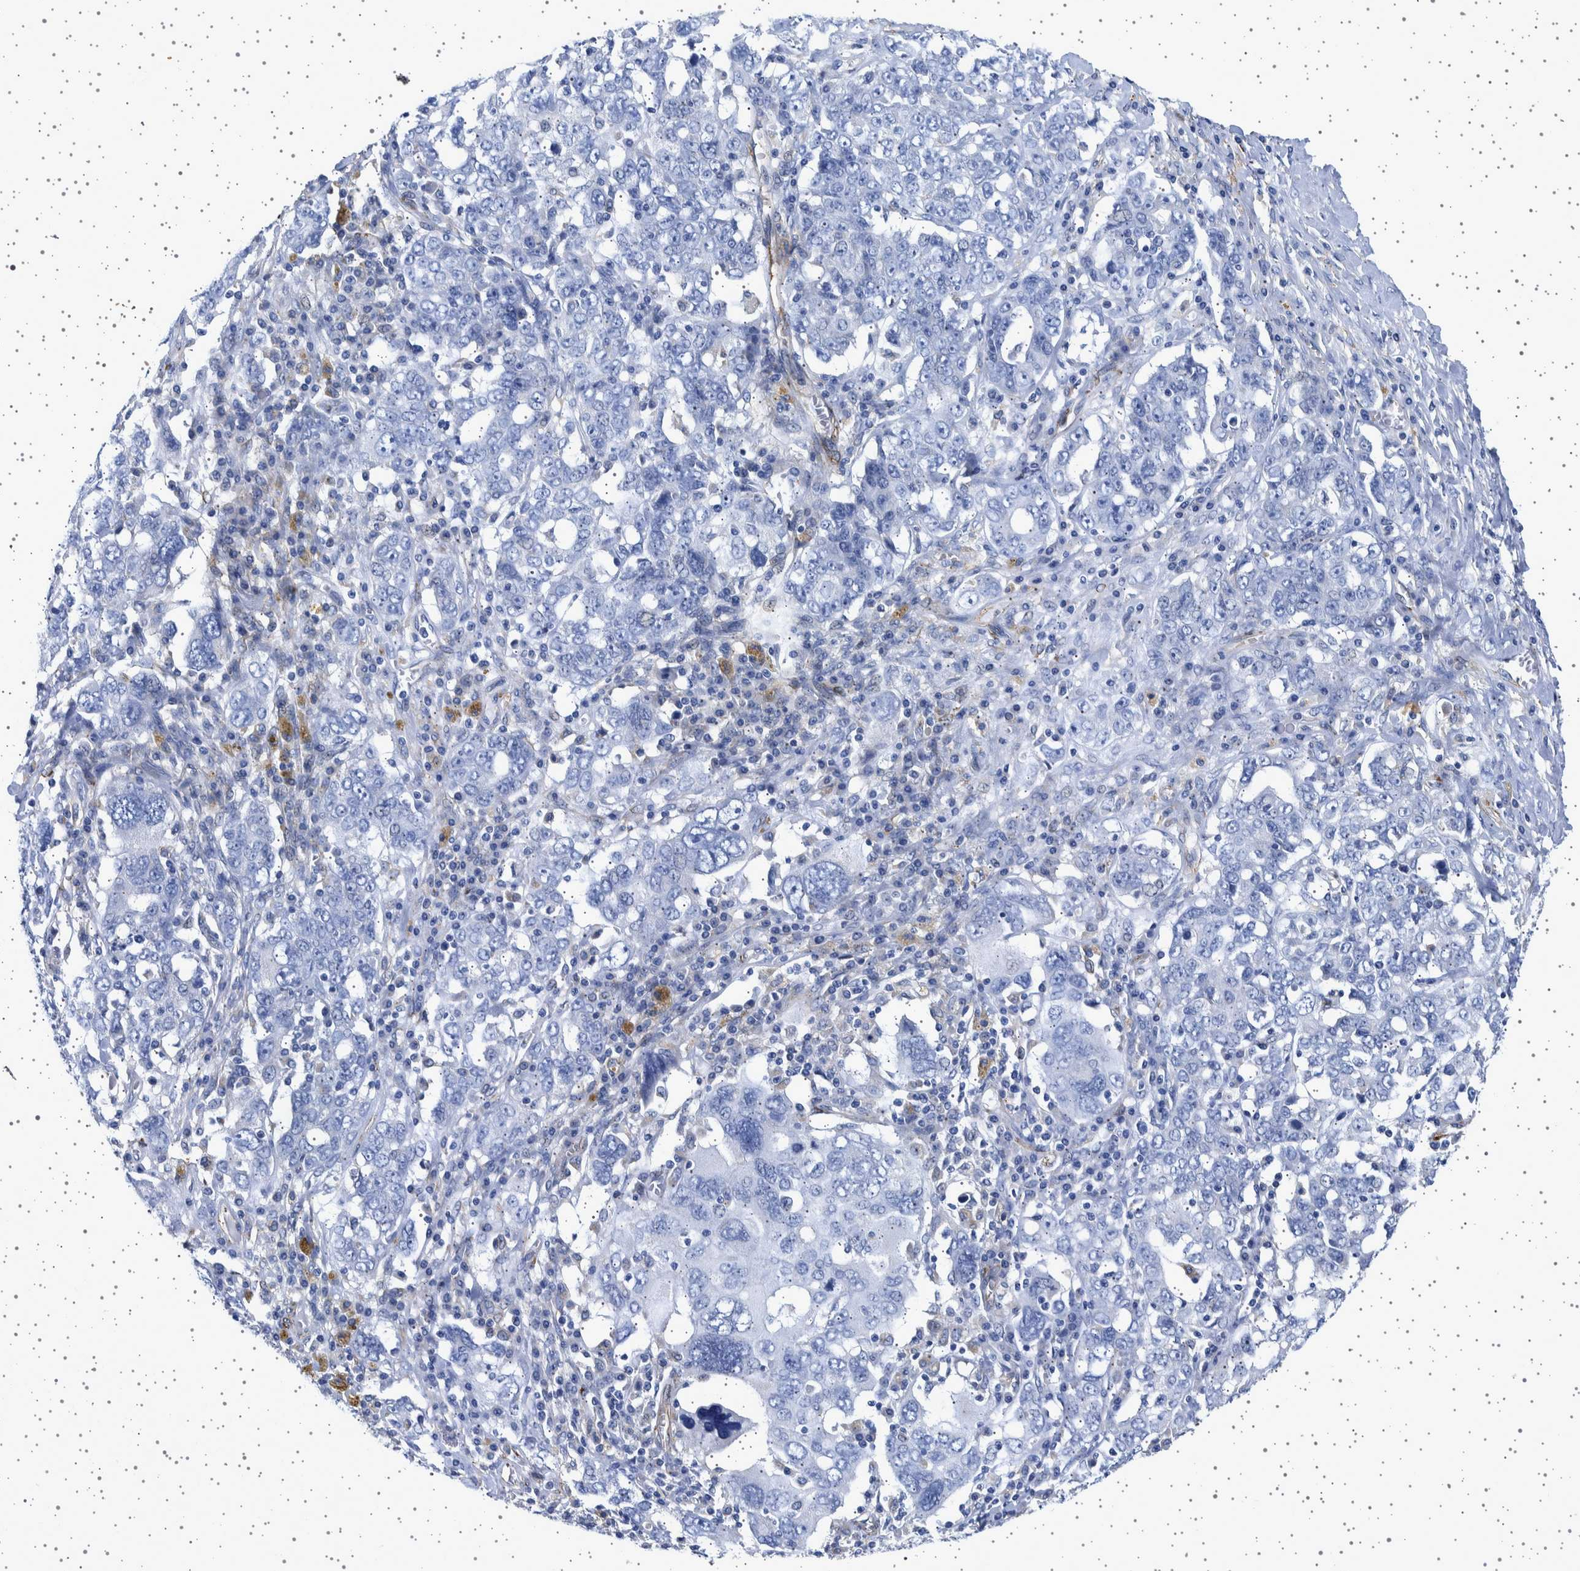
{"staining": {"intensity": "negative", "quantity": "none", "location": "none"}, "tissue": "ovarian cancer", "cell_type": "Tumor cells", "image_type": "cancer", "snomed": [{"axis": "morphology", "description": "Carcinoma, endometroid"}, {"axis": "topography", "description": "Ovary"}], "caption": "High magnification brightfield microscopy of ovarian cancer (endometroid carcinoma) stained with DAB (3,3'-diaminobenzidine) (brown) and counterstained with hematoxylin (blue): tumor cells show no significant expression. (Brightfield microscopy of DAB (3,3'-diaminobenzidine) immunohistochemistry at high magnification).", "gene": "SEPTIN4", "patient": {"sex": "female", "age": 62}}